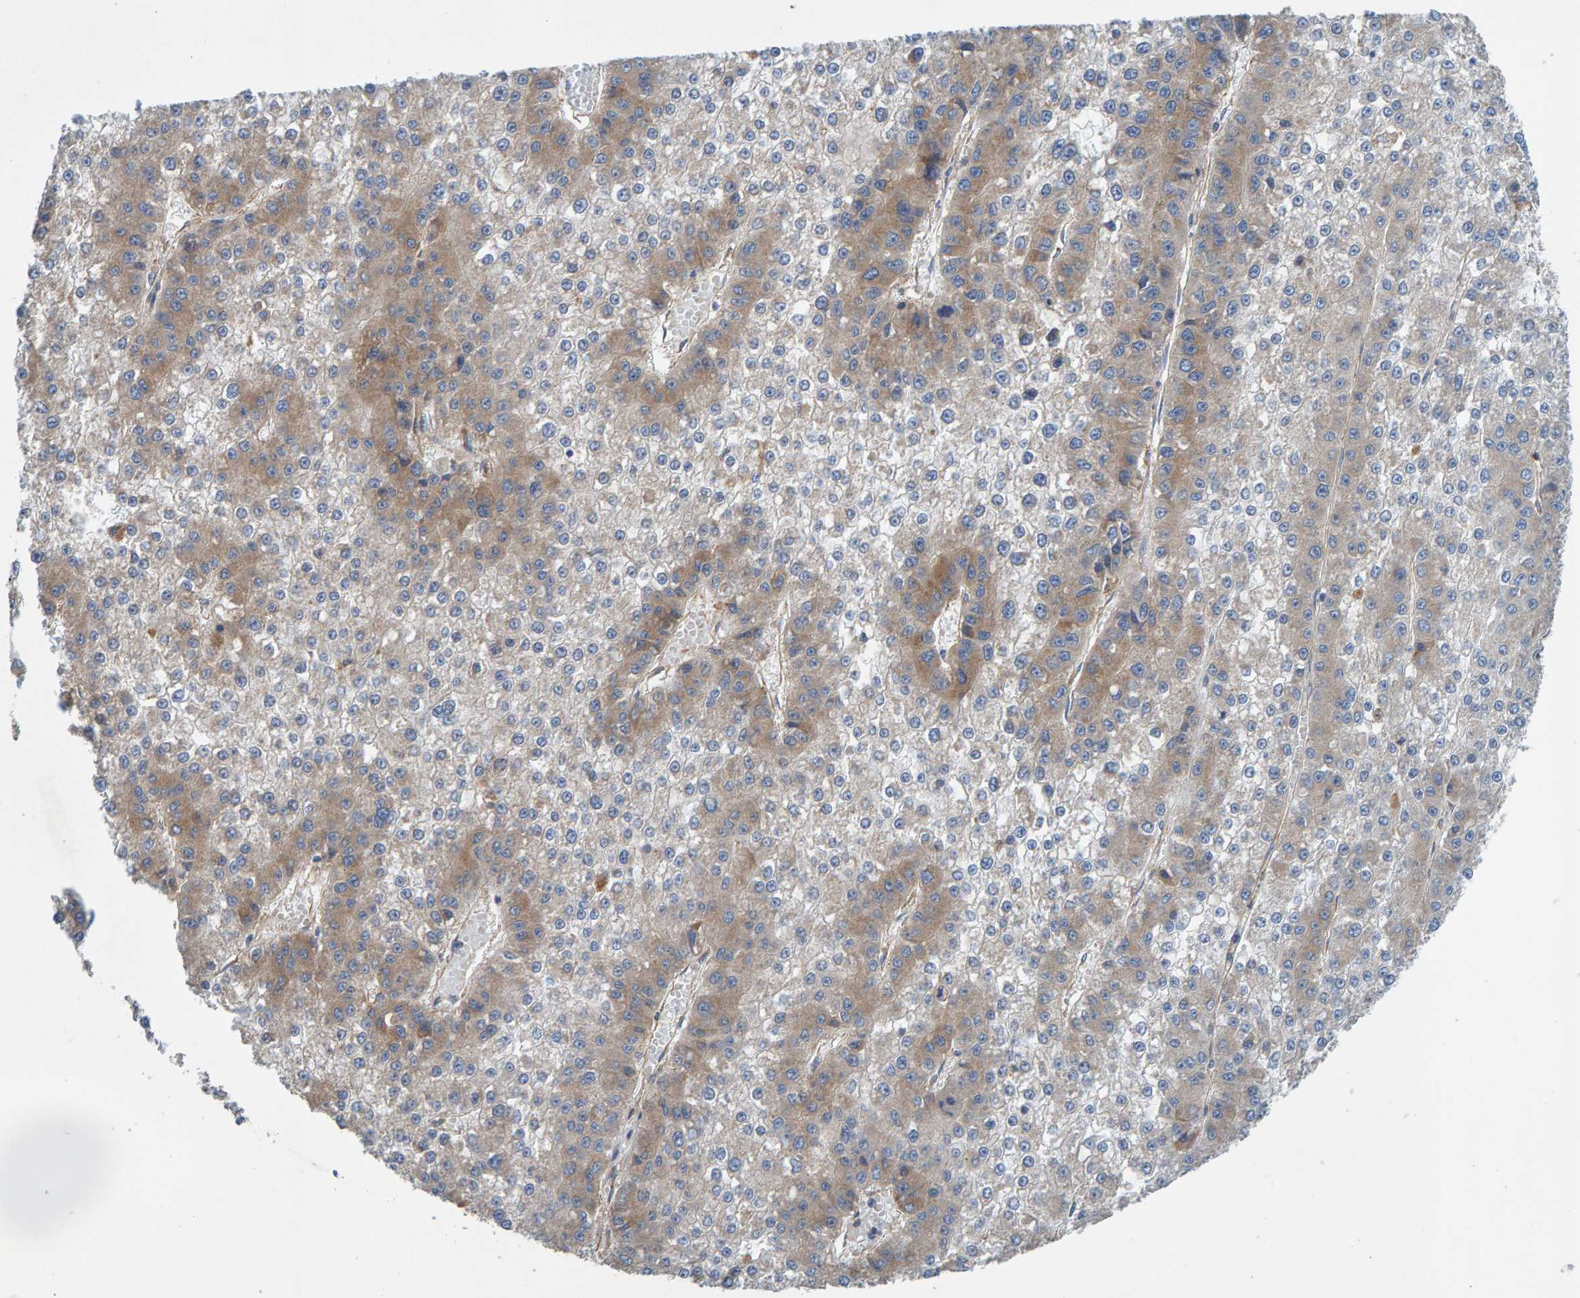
{"staining": {"intensity": "weak", "quantity": "<25%", "location": "cytoplasmic/membranous"}, "tissue": "liver cancer", "cell_type": "Tumor cells", "image_type": "cancer", "snomed": [{"axis": "morphology", "description": "Carcinoma, Hepatocellular, NOS"}, {"axis": "topography", "description": "Liver"}], "caption": "IHC of human liver cancer exhibits no staining in tumor cells. (Immunohistochemistry, brightfield microscopy, high magnification).", "gene": "MKLN1", "patient": {"sex": "female", "age": 73}}